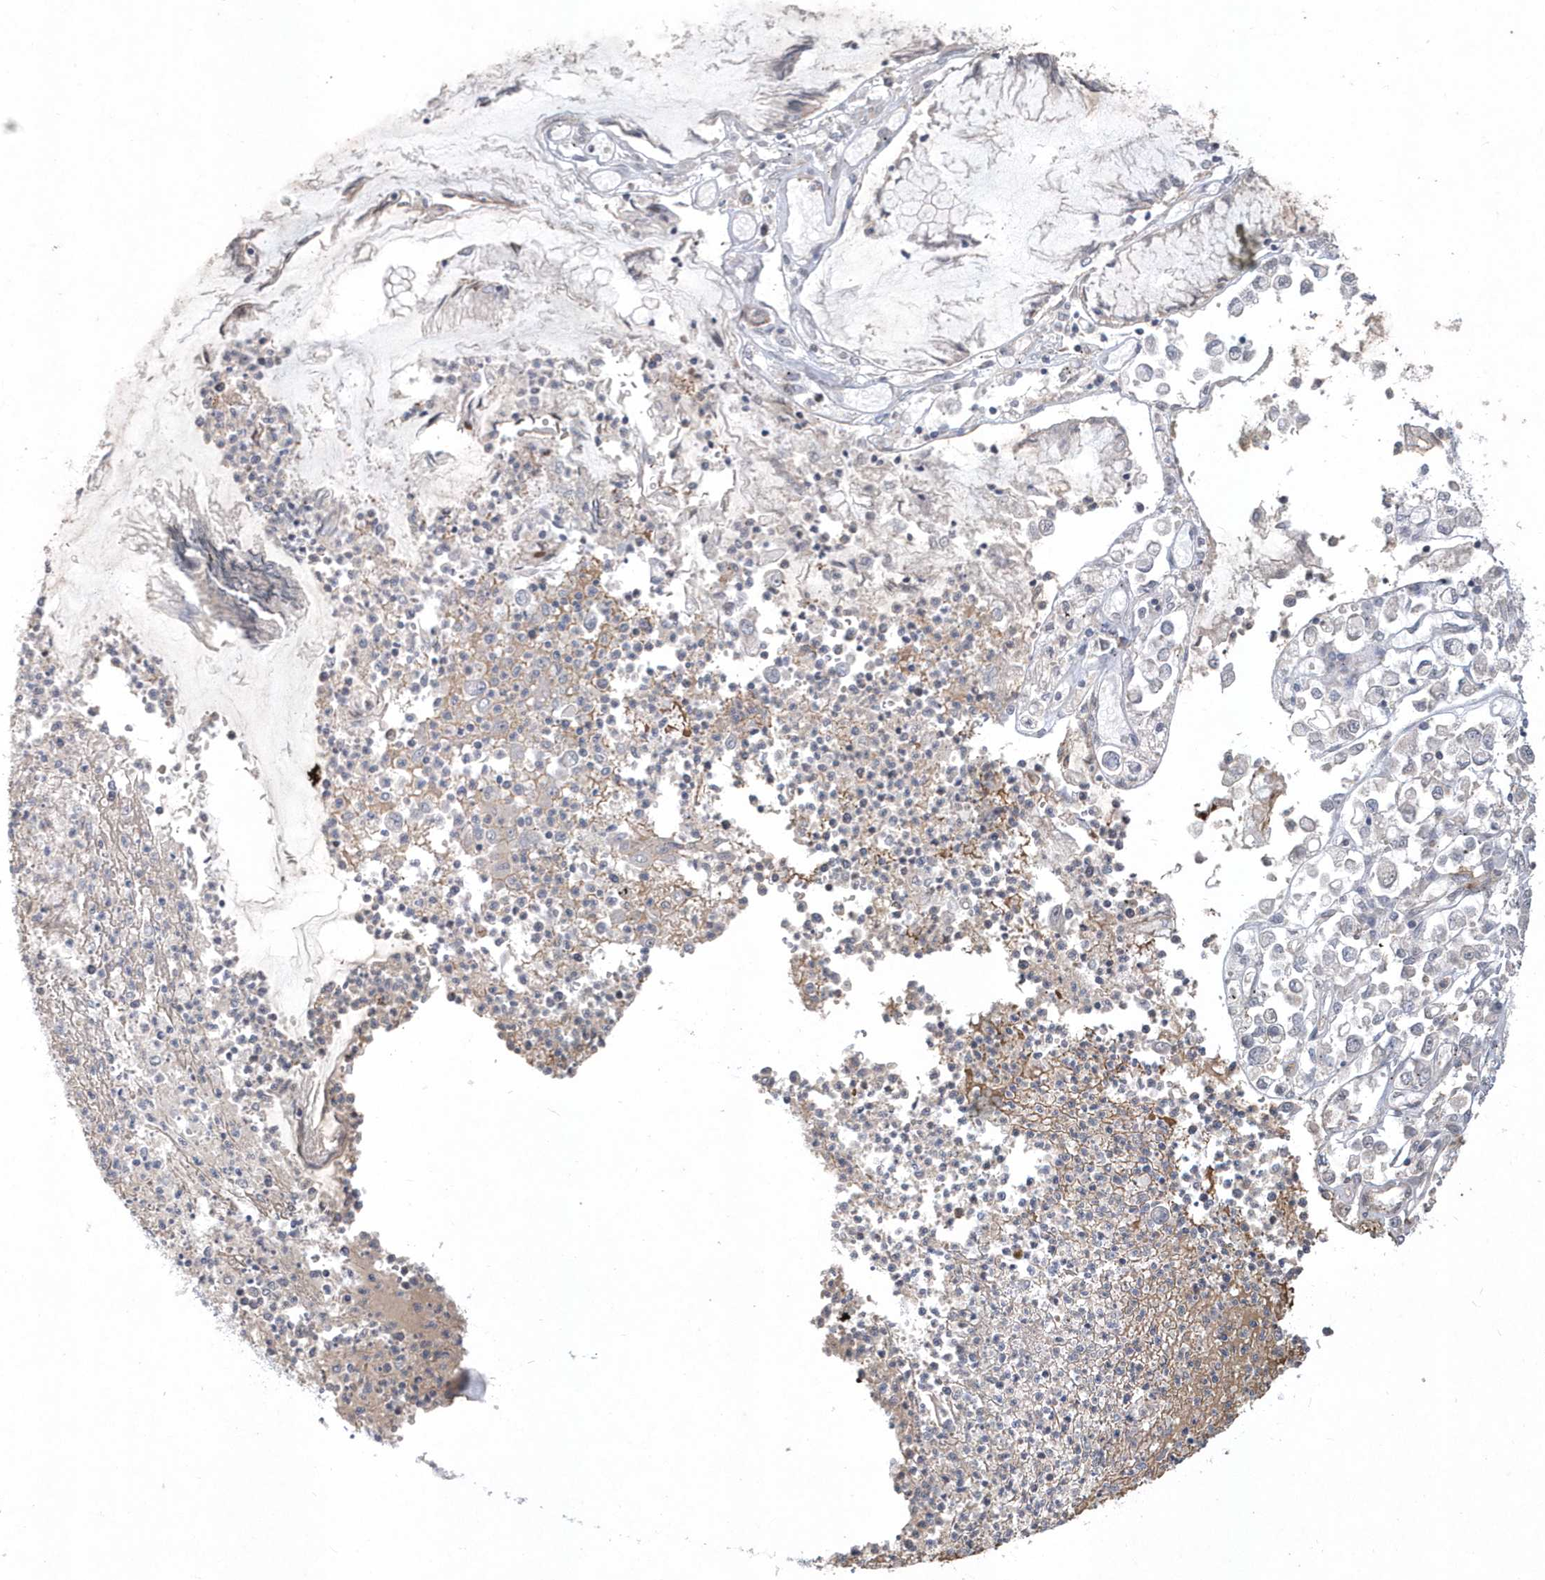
{"staining": {"intensity": "negative", "quantity": "none", "location": "none"}, "tissue": "stomach cancer", "cell_type": "Tumor cells", "image_type": "cancer", "snomed": [{"axis": "morphology", "description": "Adenocarcinoma, NOS"}, {"axis": "topography", "description": "Stomach"}], "caption": "Stomach cancer (adenocarcinoma) stained for a protein using immunohistochemistry shows no expression tumor cells.", "gene": "TSPEAR", "patient": {"sex": "female", "age": 76}}